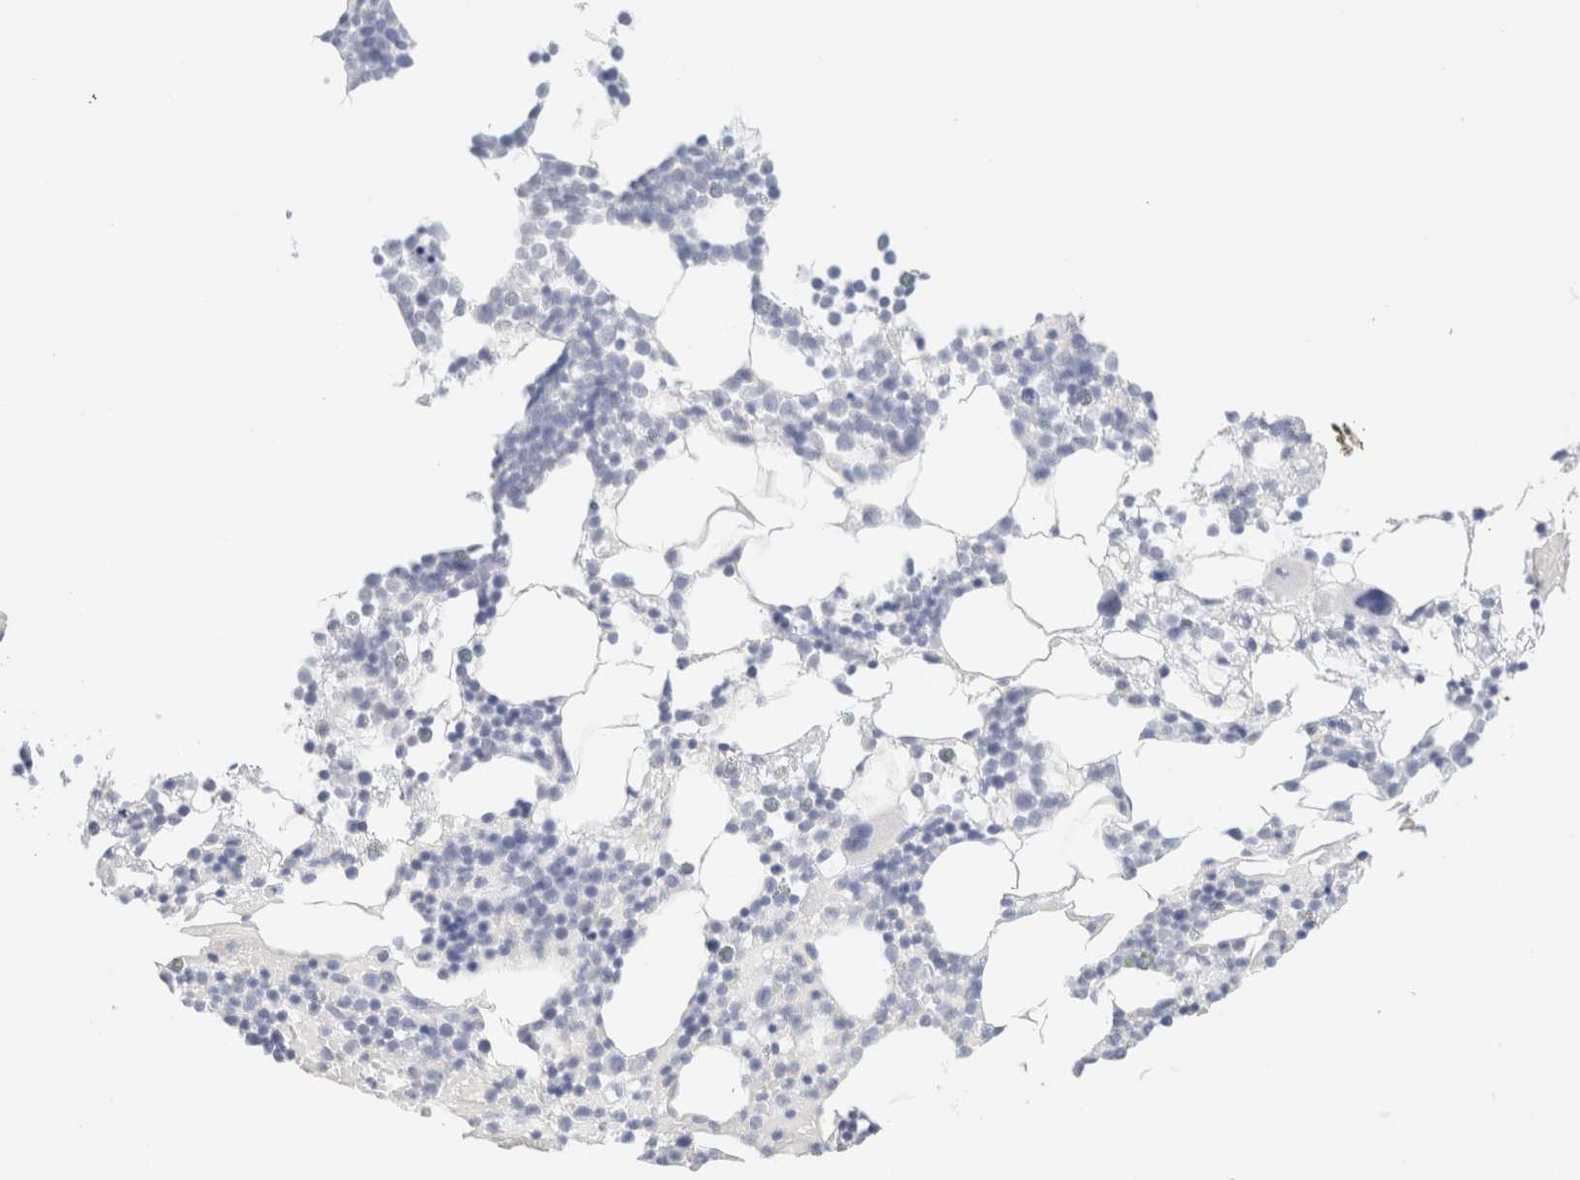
{"staining": {"intensity": "negative", "quantity": "none", "location": "none"}, "tissue": "bone marrow", "cell_type": "Hematopoietic cells", "image_type": "normal", "snomed": [{"axis": "morphology", "description": "Normal tissue, NOS"}, {"axis": "morphology", "description": "Inflammation, NOS"}, {"axis": "topography", "description": "Bone marrow"}], "caption": "Immunohistochemistry (IHC) micrograph of unremarkable bone marrow: human bone marrow stained with DAB demonstrates no significant protein staining in hematopoietic cells.", "gene": "KRT15", "patient": {"sex": "male", "age": 68}}